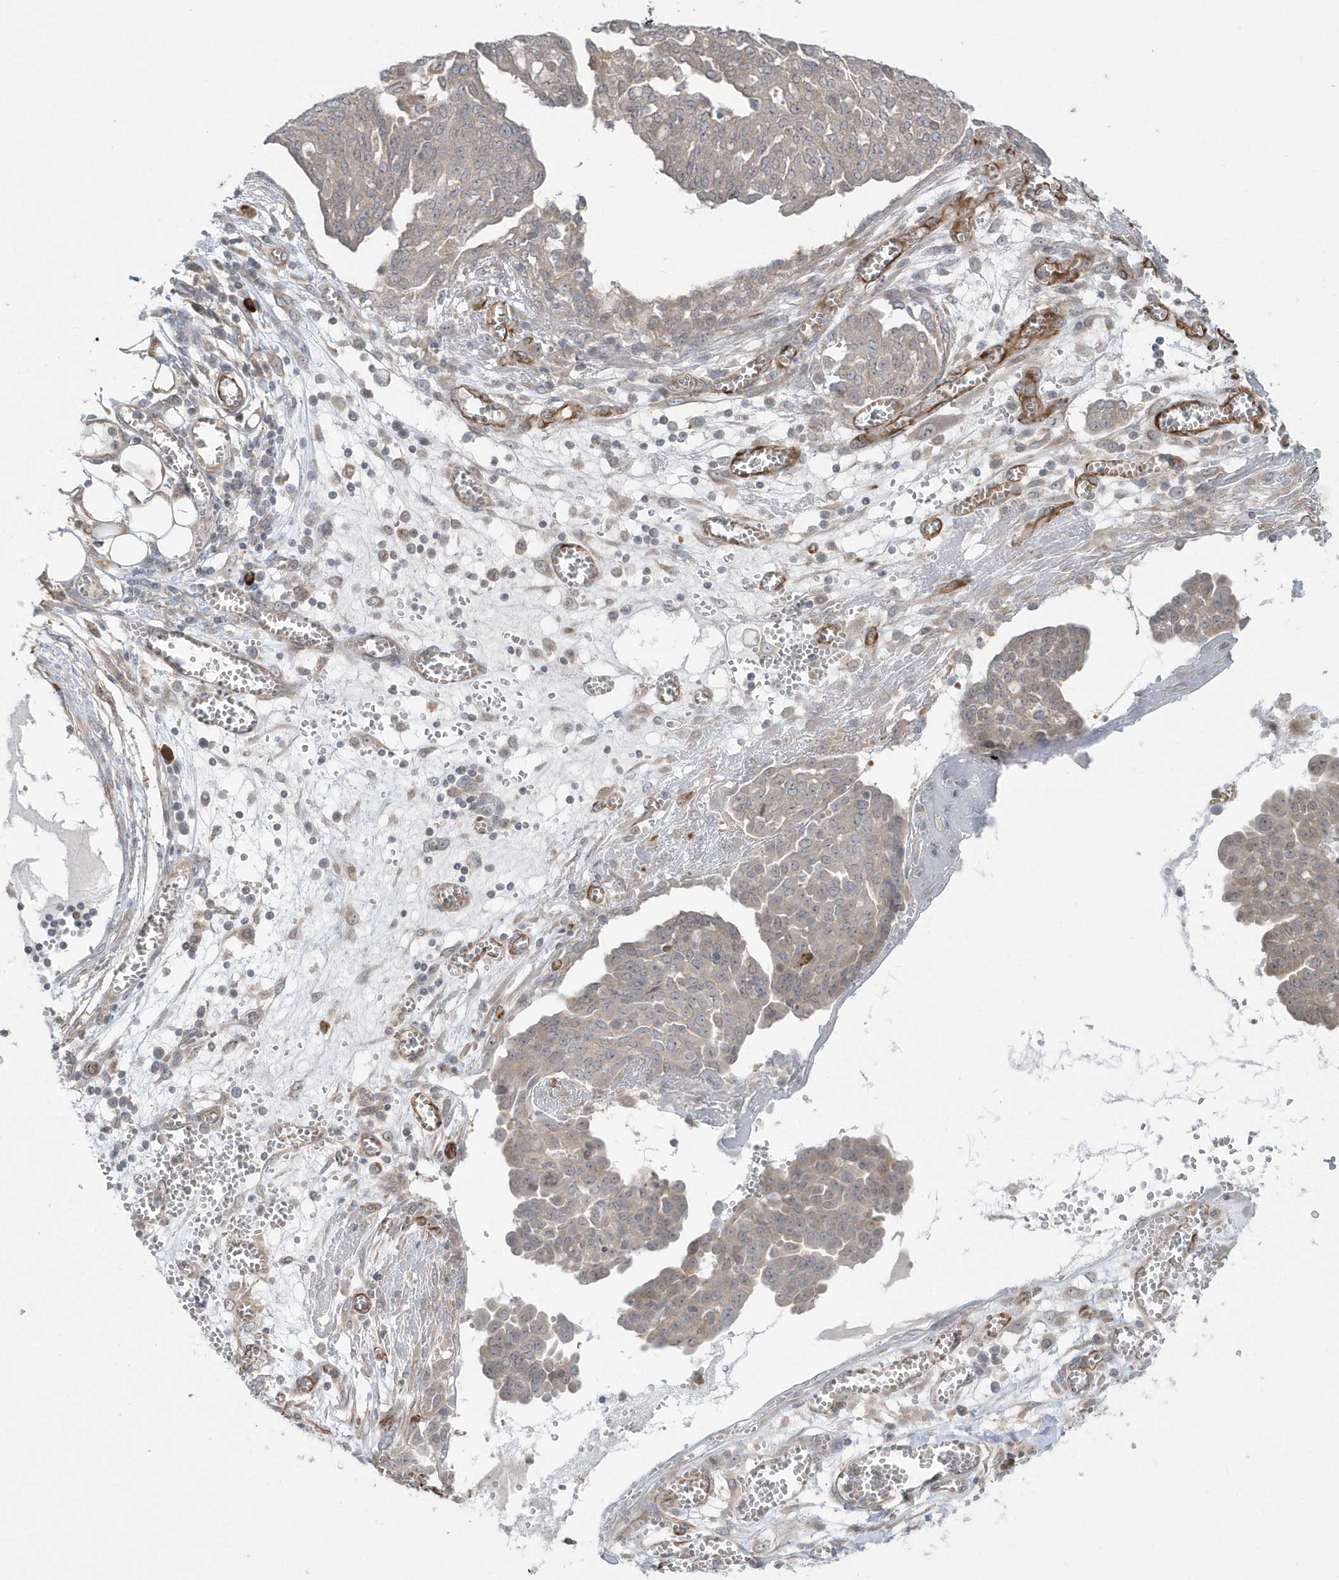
{"staining": {"intensity": "weak", "quantity": "<25%", "location": "cytoplasmic/membranous"}, "tissue": "ovarian cancer", "cell_type": "Tumor cells", "image_type": "cancer", "snomed": [{"axis": "morphology", "description": "Cystadenocarcinoma, serous, NOS"}, {"axis": "topography", "description": "Soft tissue"}, {"axis": "topography", "description": "Ovary"}], "caption": "Tumor cells show no significant expression in ovarian cancer. (DAB (3,3'-diaminobenzidine) IHC, high magnification).", "gene": "DHX57", "patient": {"sex": "female", "age": 57}}